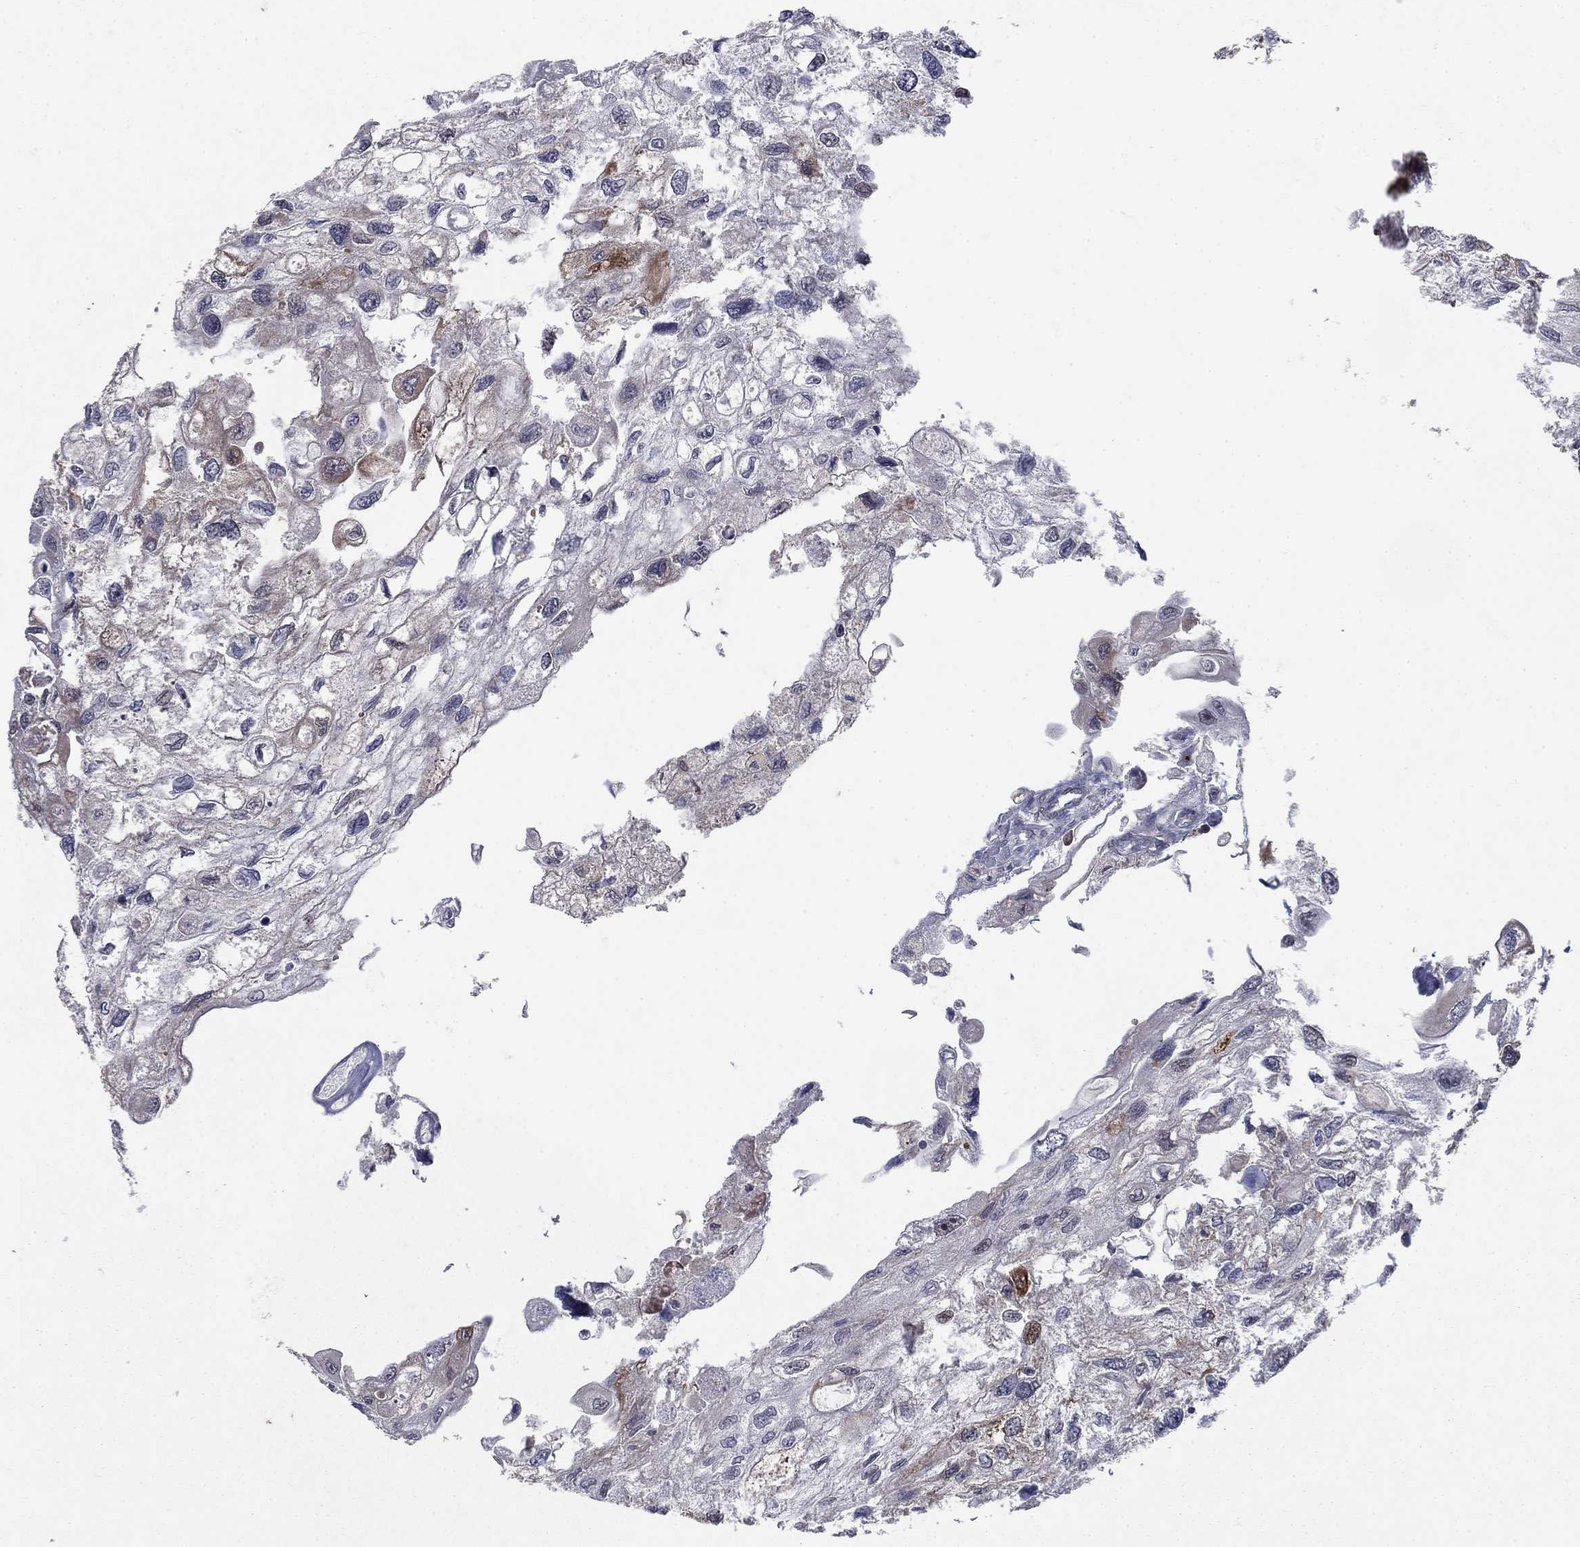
{"staining": {"intensity": "moderate", "quantity": "<25%", "location": "cytoplasmic/membranous"}, "tissue": "urothelial cancer", "cell_type": "Tumor cells", "image_type": "cancer", "snomed": [{"axis": "morphology", "description": "Urothelial carcinoma, High grade"}, {"axis": "topography", "description": "Urinary bladder"}], "caption": "Moderate cytoplasmic/membranous protein staining is present in approximately <25% of tumor cells in urothelial carcinoma (high-grade).", "gene": "DHRS7", "patient": {"sex": "male", "age": 59}}